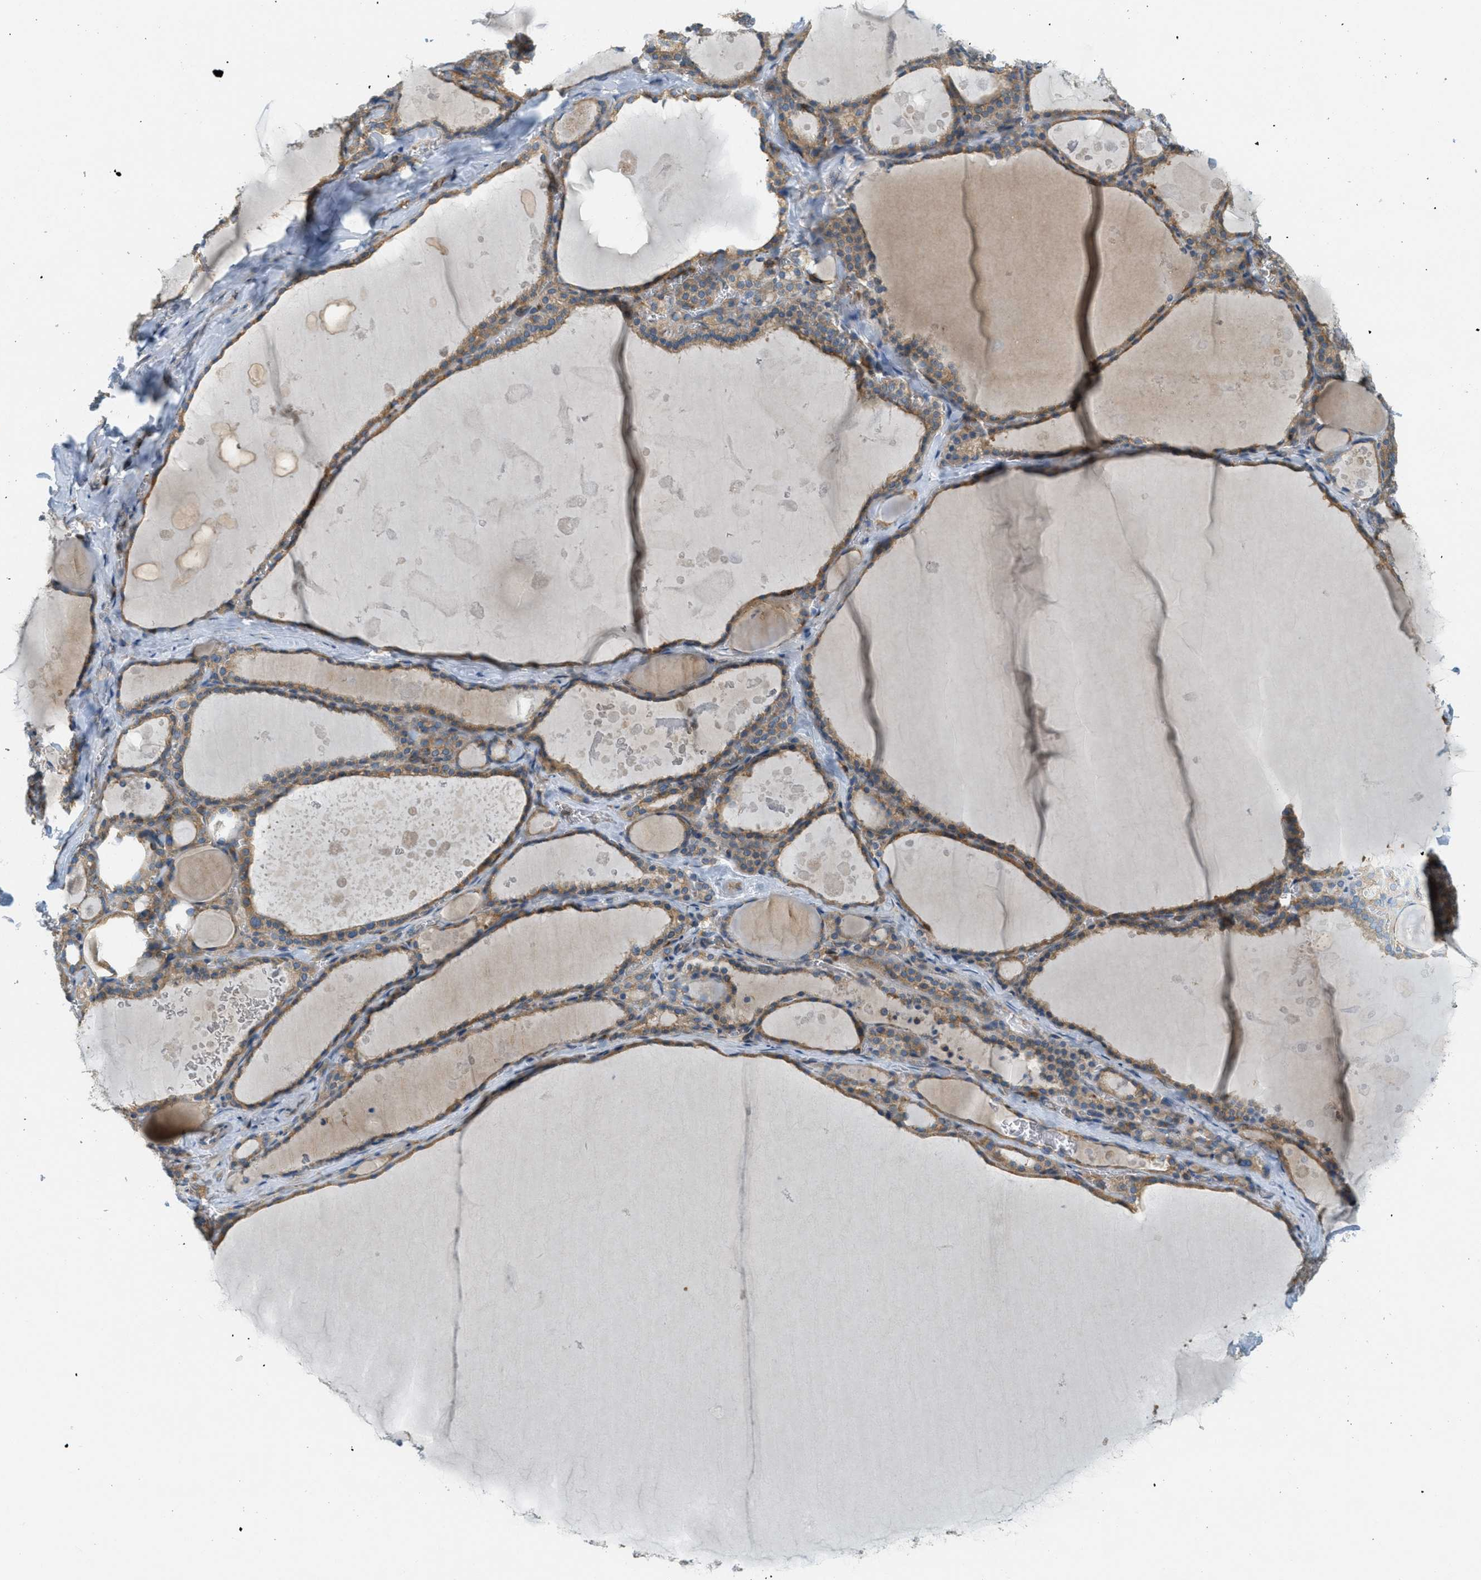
{"staining": {"intensity": "moderate", "quantity": ">75%", "location": "cytoplasmic/membranous"}, "tissue": "thyroid gland", "cell_type": "Glandular cells", "image_type": "normal", "snomed": [{"axis": "morphology", "description": "Normal tissue, NOS"}, {"axis": "topography", "description": "Thyroid gland"}], "caption": "IHC (DAB (3,3'-diaminobenzidine)) staining of normal thyroid gland displays moderate cytoplasmic/membranous protein positivity in about >75% of glandular cells.", "gene": "ABCF1", "patient": {"sex": "male", "age": 56}}